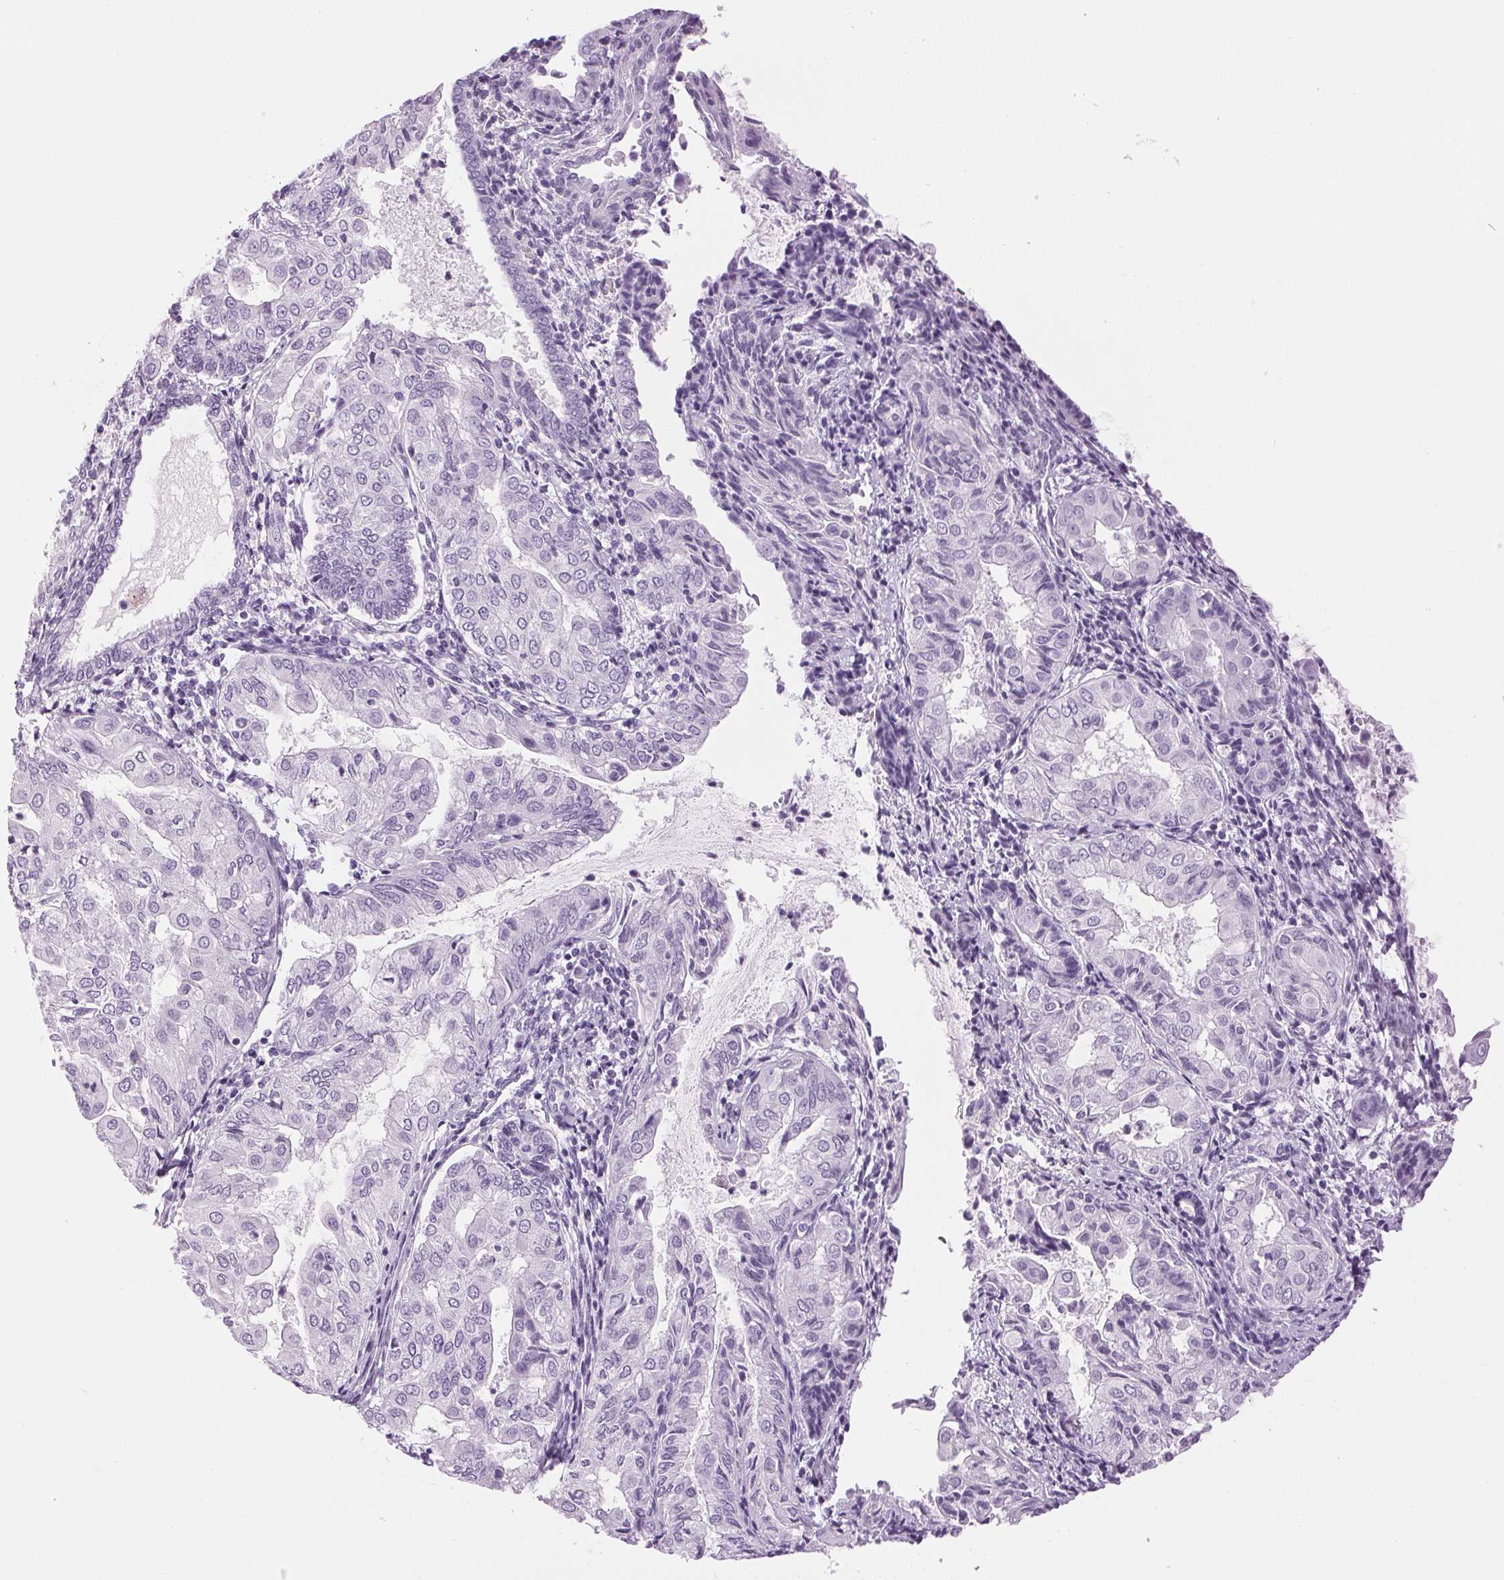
{"staining": {"intensity": "negative", "quantity": "none", "location": "none"}, "tissue": "endometrial cancer", "cell_type": "Tumor cells", "image_type": "cancer", "snomed": [{"axis": "morphology", "description": "Adenocarcinoma, NOS"}, {"axis": "topography", "description": "Endometrium"}], "caption": "Tumor cells show no significant protein expression in endometrial cancer (adenocarcinoma).", "gene": "SP7", "patient": {"sex": "female", "age": 68}}